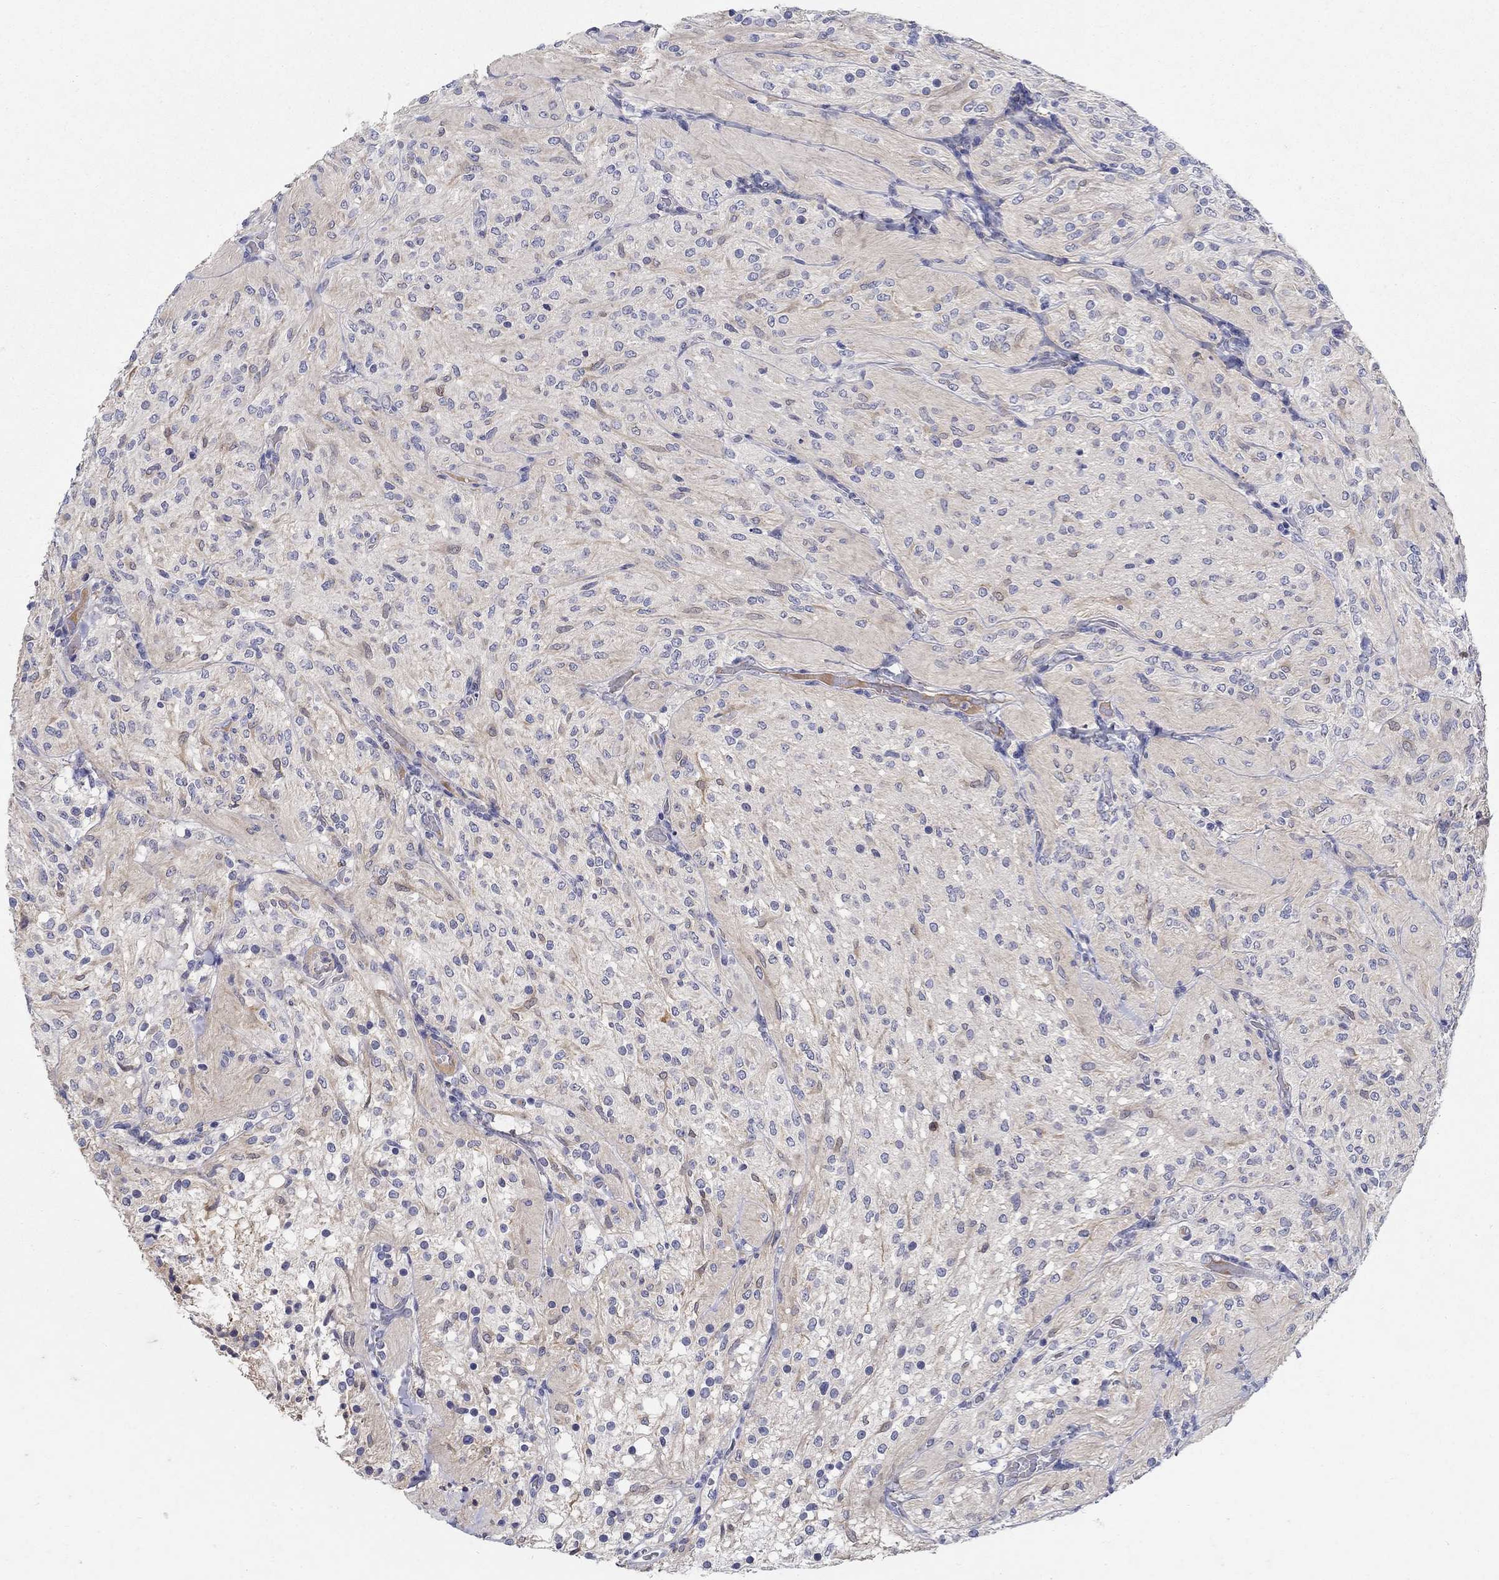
{"staining": {"intensity": "negative", "quantity": "none", "location": "none"}, "tissue": "glioma", "cell_type": "Tumor cells", "image_type": "cancer", "snomed": [{"axis": "morphology", "description": "Glioma, malignant, Low grade"}, {"axis": "topography", "description": "Brain"}], "caption": "Immunohistochemistry of malignant glioma (low-grade) demonstrates no expression in tumor cells. (Stains: DAB (3,3'-diaminobenzidine) immunohistochemistry with hematoxylin counter stain, Microscopy: brightfield microscopy at high magnification).", "gene": "PROZ", "patient": {"sex": "male", "age": 3}}